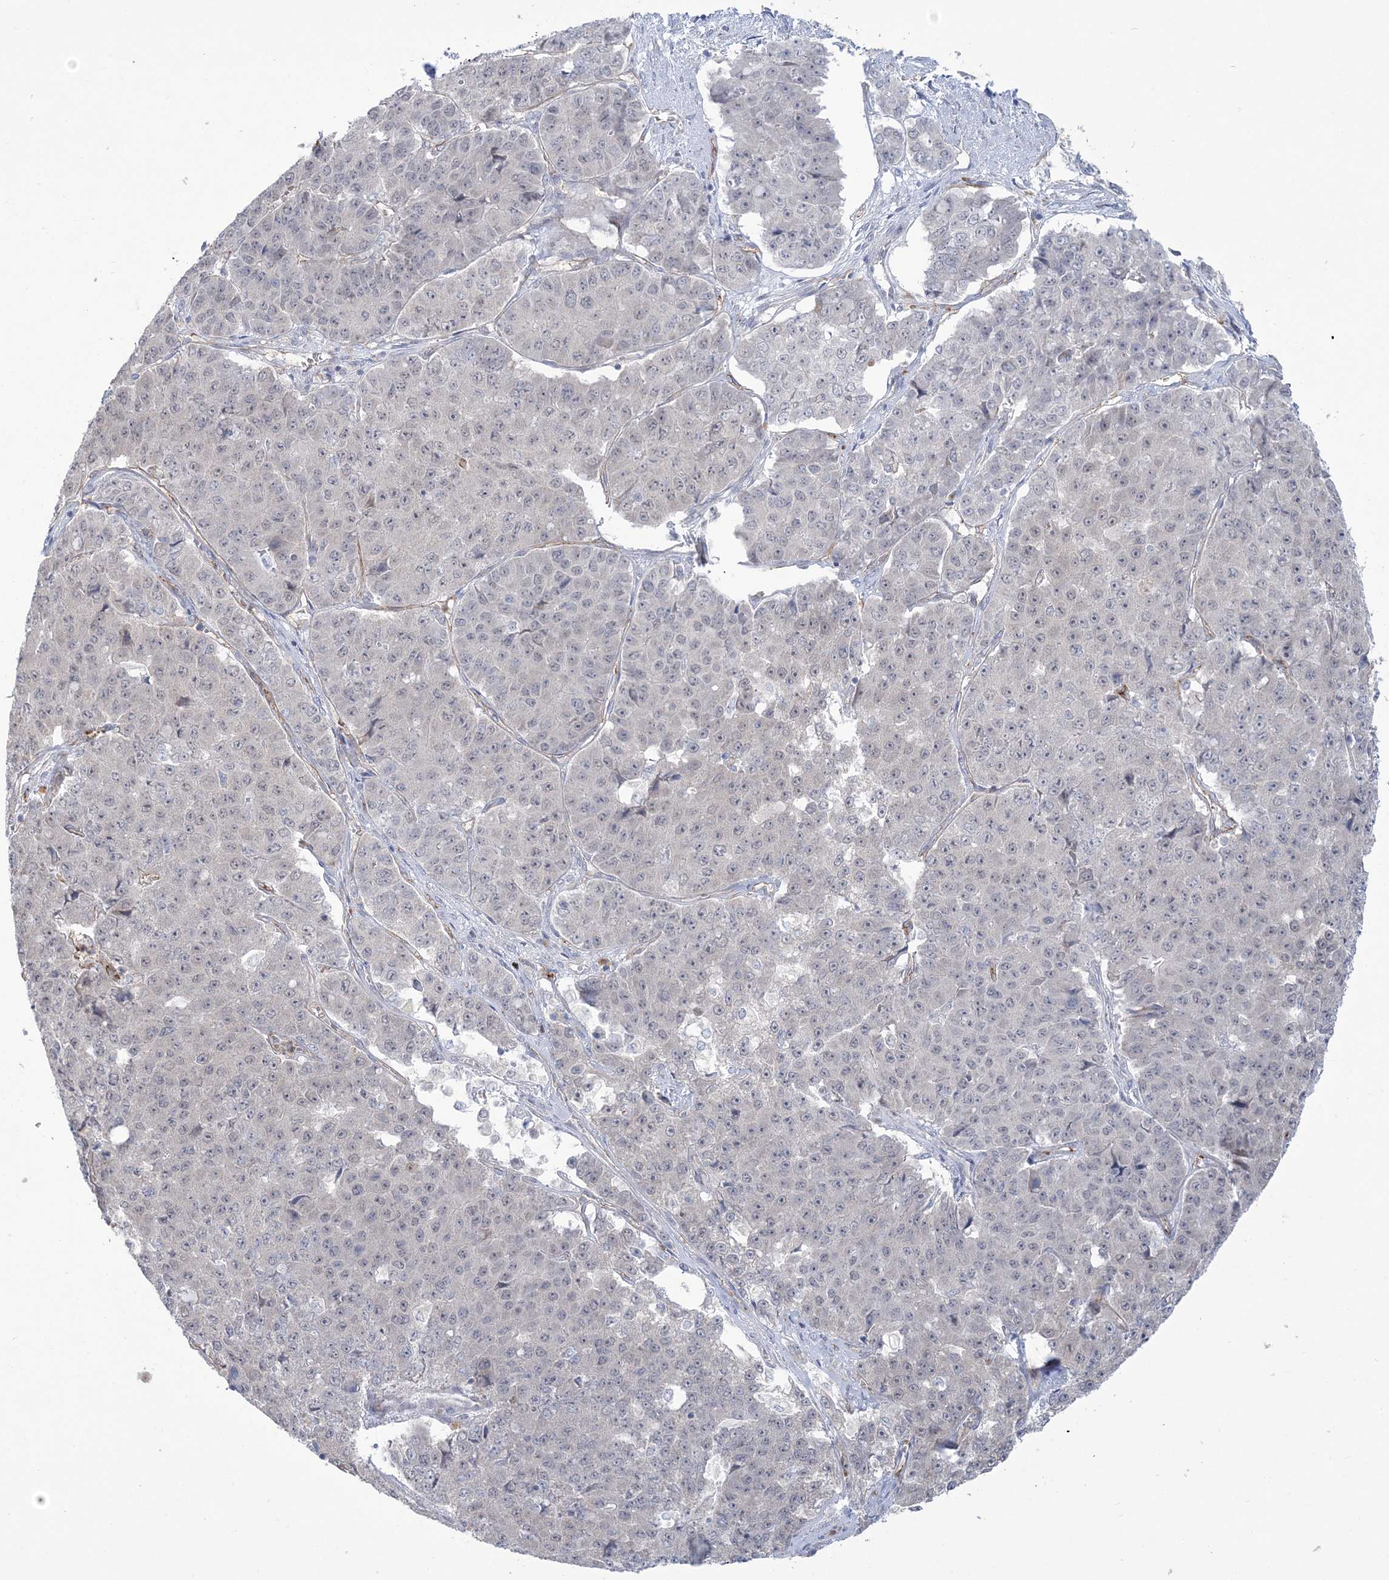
{"staining": {"intensity": "negative", "quantity": "none", "location": "none"}, "tissue": "pancreatic cancer", "cell_type": "Tumor cells", "image_type": "cancer", "snomed": [{"axis": "morphology", "description": "Adenocarcinoma, NOS"}, {"axis": "topography", "description": "Pancreas"}], "caption": "IHC image of neoplastic tissue: pancreatic cancer (adenocarcinoma) stained with DAB demonstrates no significant protein staining in tumor cells.", "gene": "FARSB", "patient": {"sex": "male", "age": 50}}